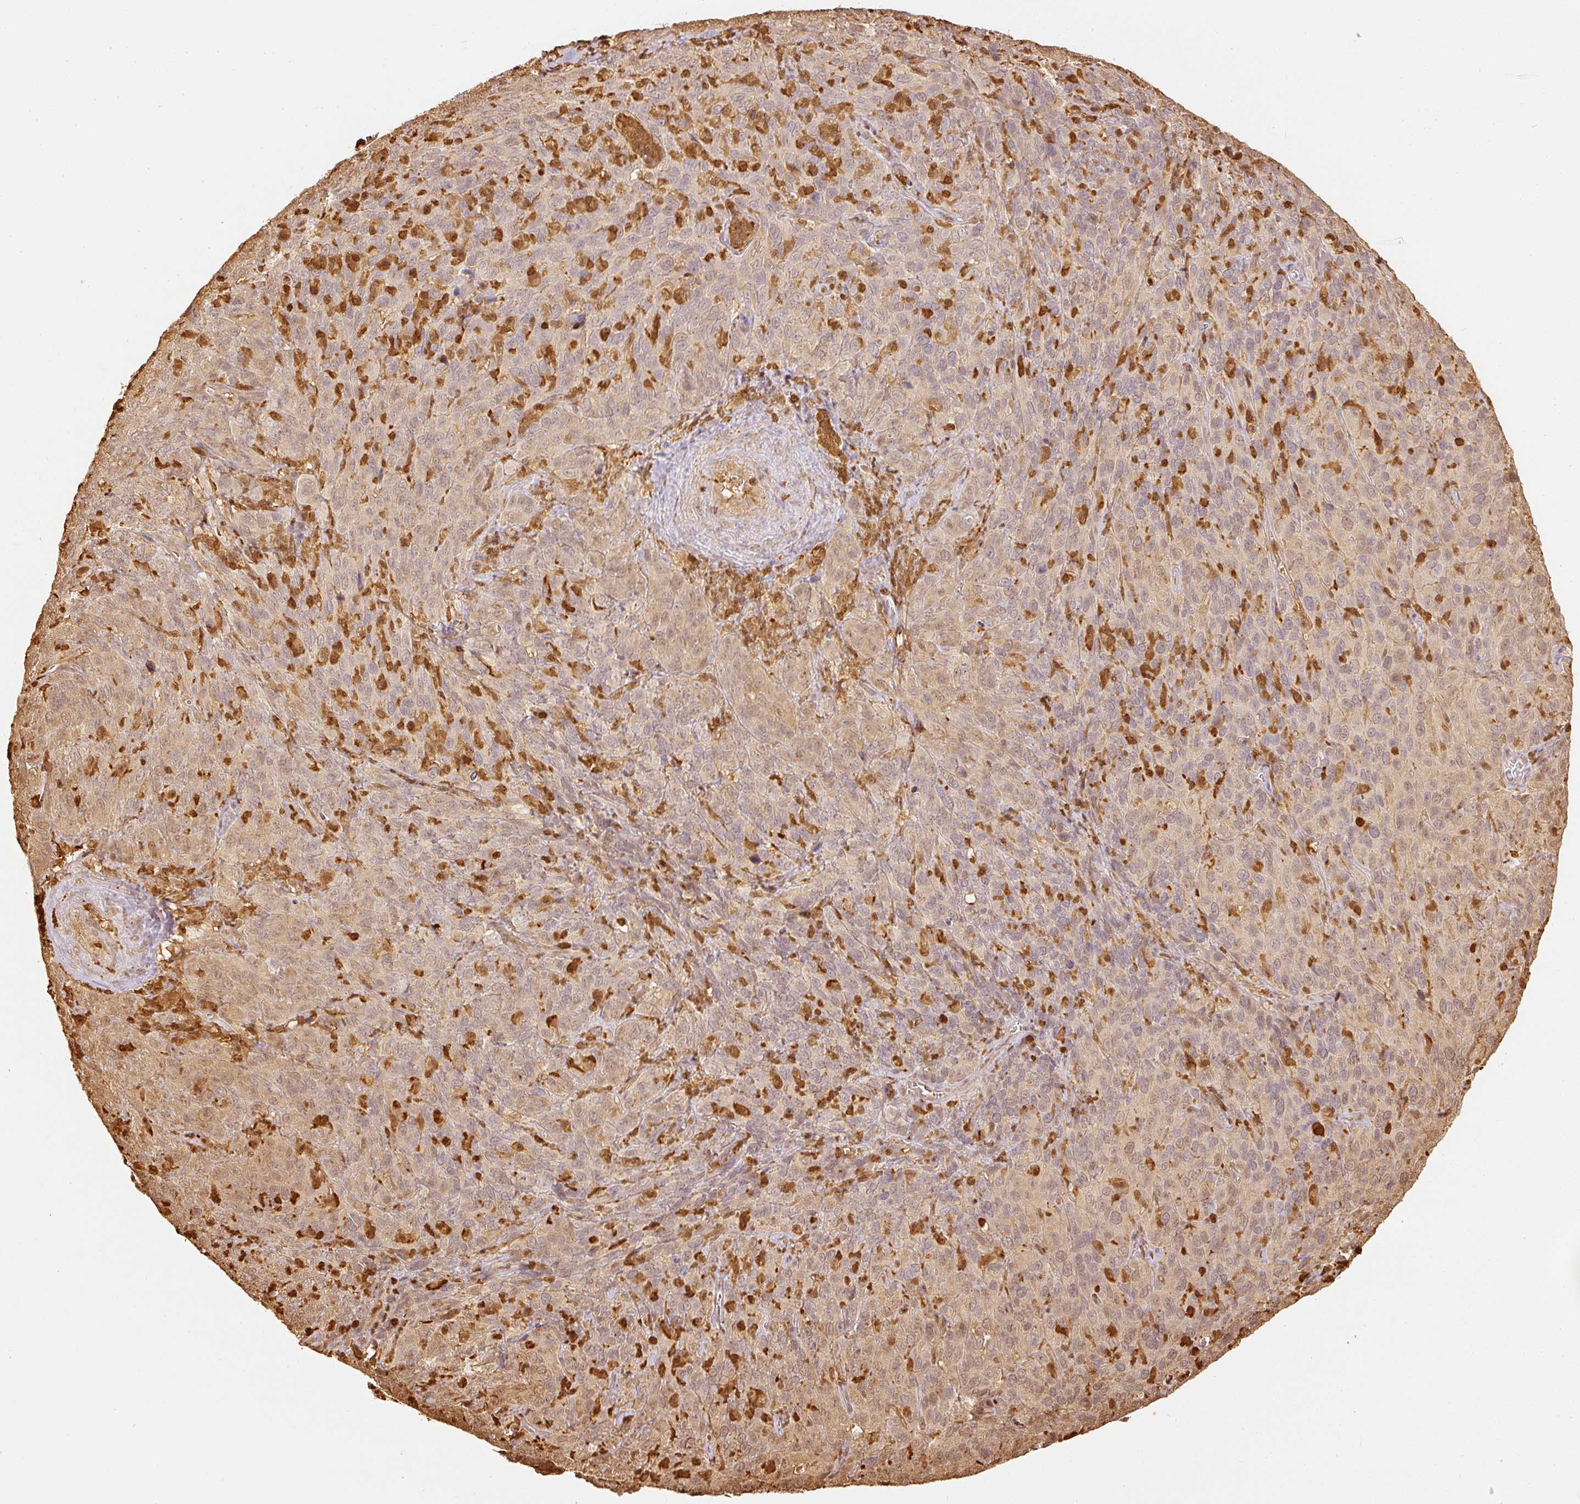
{"staining": {"intensity": "weak", "quantity": "25%-75%", "location": "cytoplasmic/membranous"}, "tissue": "cervical cancer", "cell_type": "Tumor cells", "image_type": "cancer", "snomed": [{"axis": "morphology", "description": "Normal tissue, NOS"}, {"axis": "morphology", "description": "Squamous cell carcinoma, NOS"}, {"axis": "topography", "description": "Cervix"}], "caption": "Cervical cancer stained with immunohistochemistry (IHC) displays weak cytoplasmic/membranous expression in about 25%-75% of tumor cells.", "gene": "PFN1", "patient": {"sex": "female", "age": 51}}